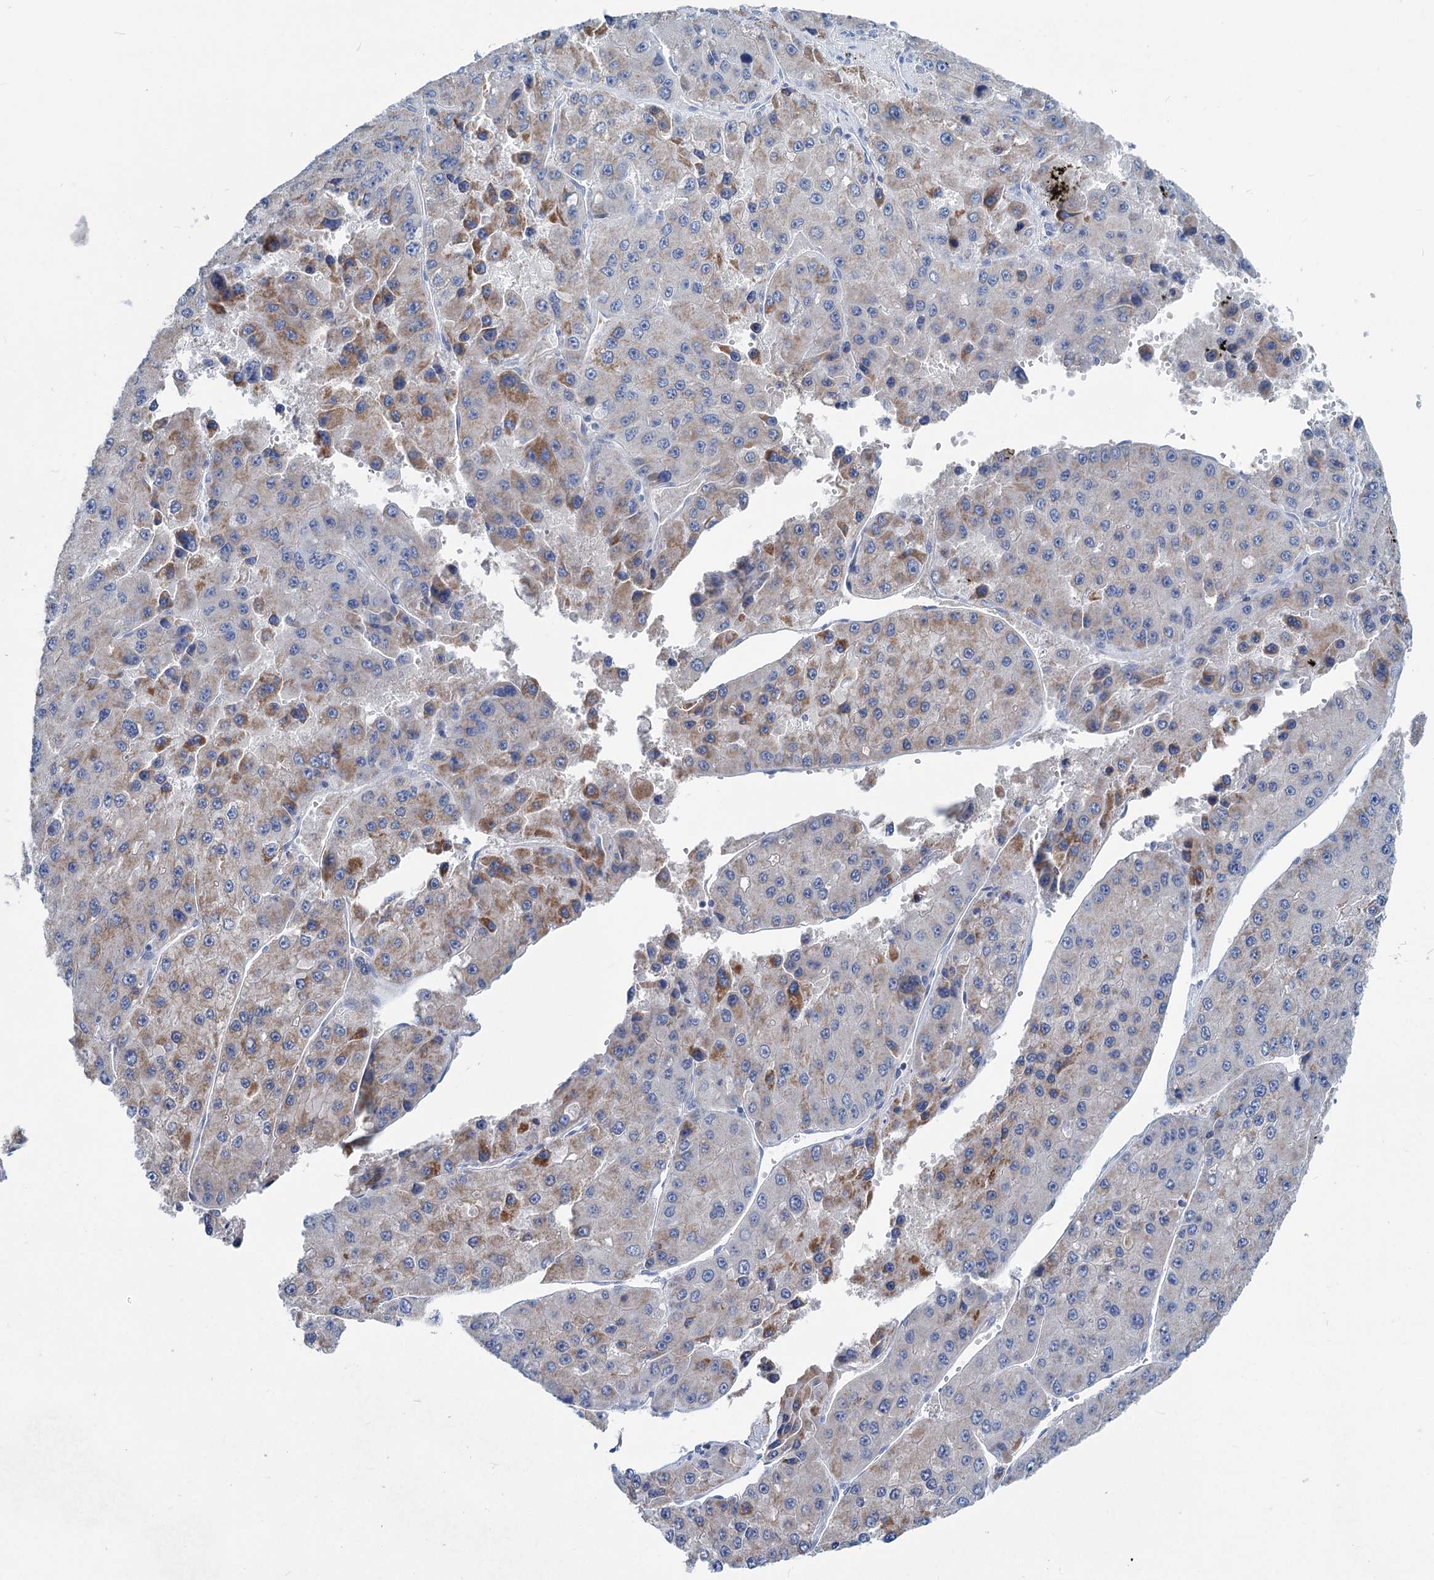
{"staining": {"intensity": "moderate", "quantity": "<25%", "location": "cytoplasmic/membranous"}, "tissue": "liver cancer", "cell_type": "Tumor cells", "image_type": "cancer", "snomed": [{"axis": "morphology", "description": "Carcinoma, Hepatocellular, NOS"}, {"axis": "topography", "description": "Liver"}], "caption": "Protein expression analysis of liver cancer demonstrates moderate cytoplasmic/membranous positivity in approximately <25% of tumor cells. (DAB (3,3'-diaminobenzidine) IHC with brightfield microscopy, high magnification).", "gene": "CHDH", "patient": {"sex": "female", "age": 73}}